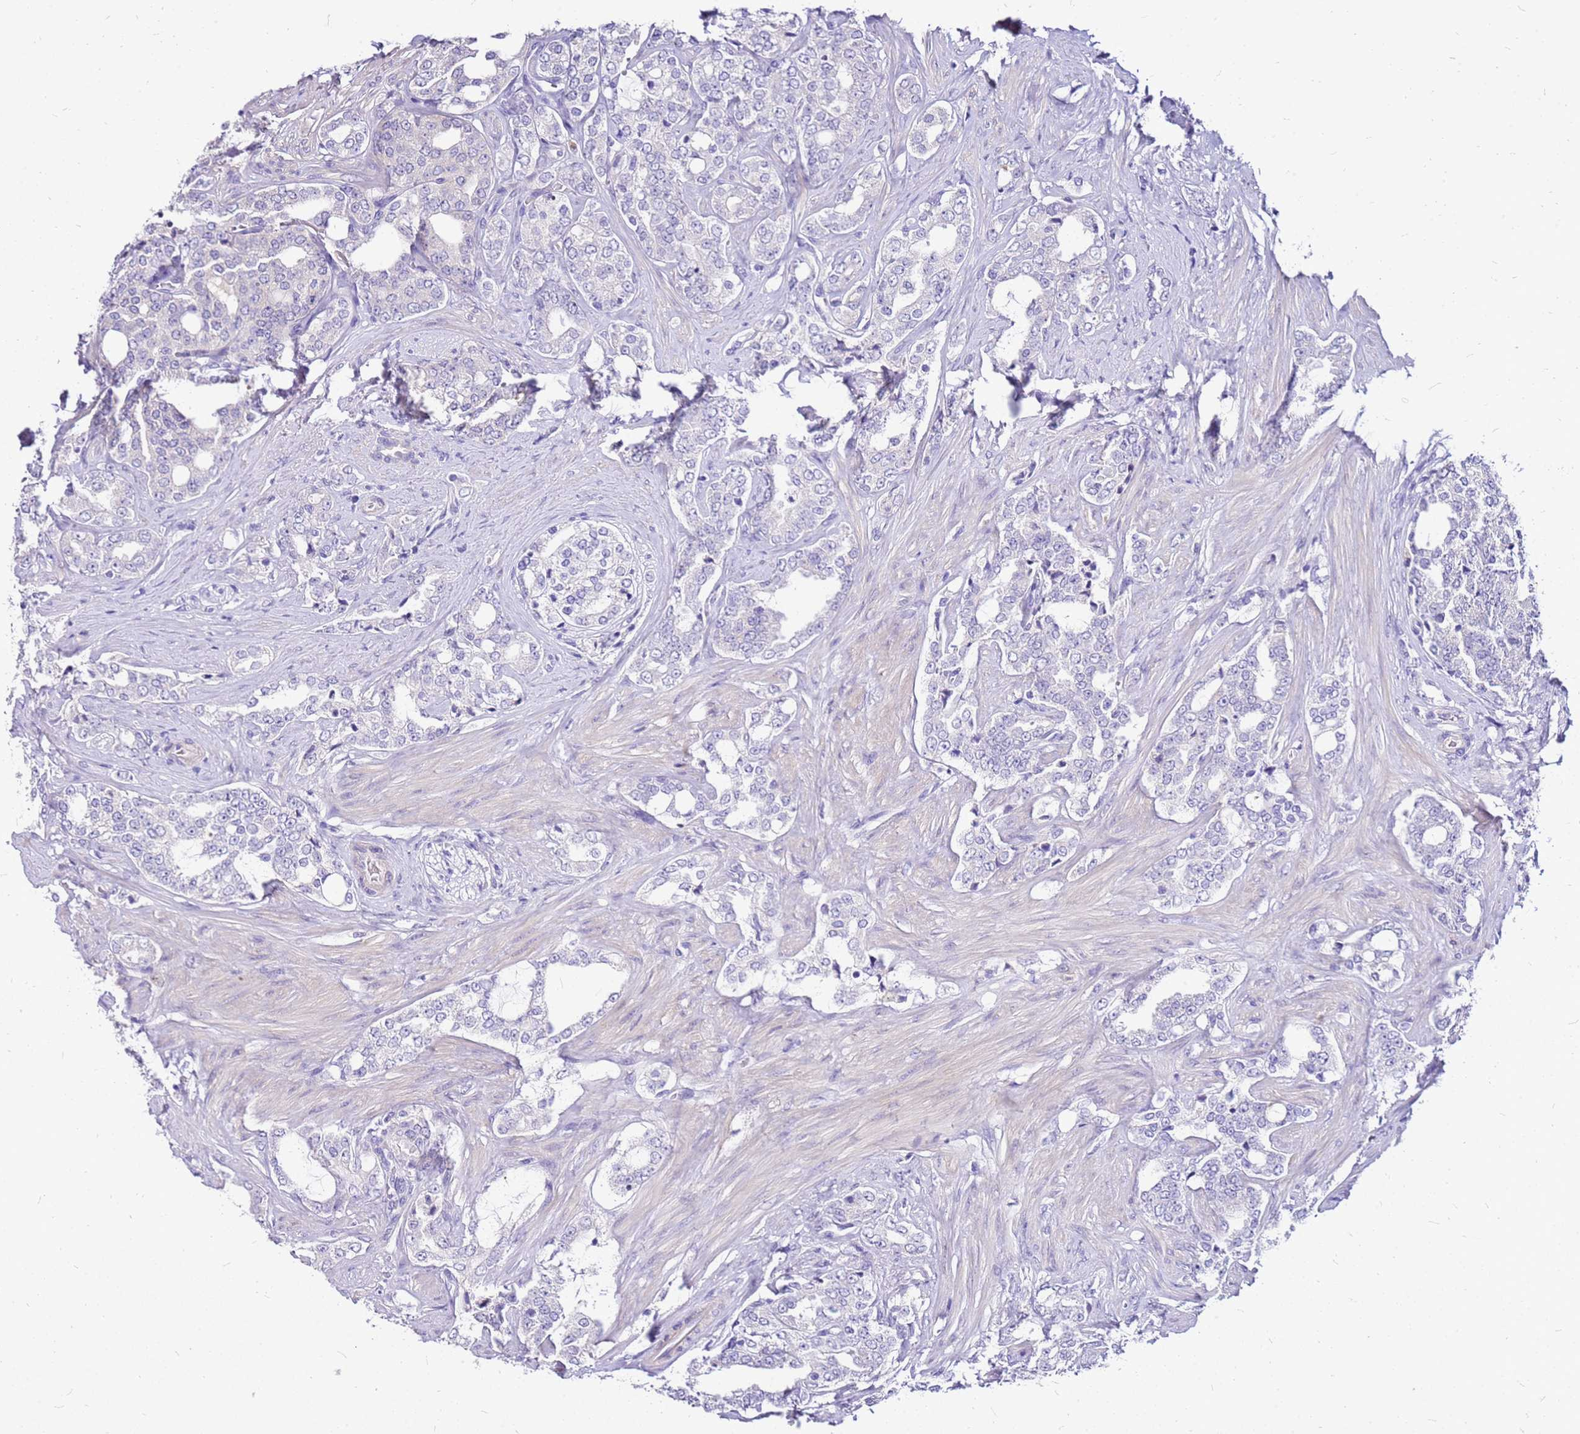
{"staining": {"intensity": "negative", "quantity": "none", "location": "none"}, "tissue": "prostate cancer", "cell_type": "Tumor cells", "image_type": "cancer", "snomed": [{"axis": "morphology", "description": "Adenocarcinoma, High grade"}, {"axis": "topography", "description": "Prostate"}], "caption": "This is an IHC micrograph of human adenocarcinoma (high-grade) (prostate). There is no staining in tumor cells.", "gene": "DCDC2B", "patient": {"sex": "male", "age": 64}}